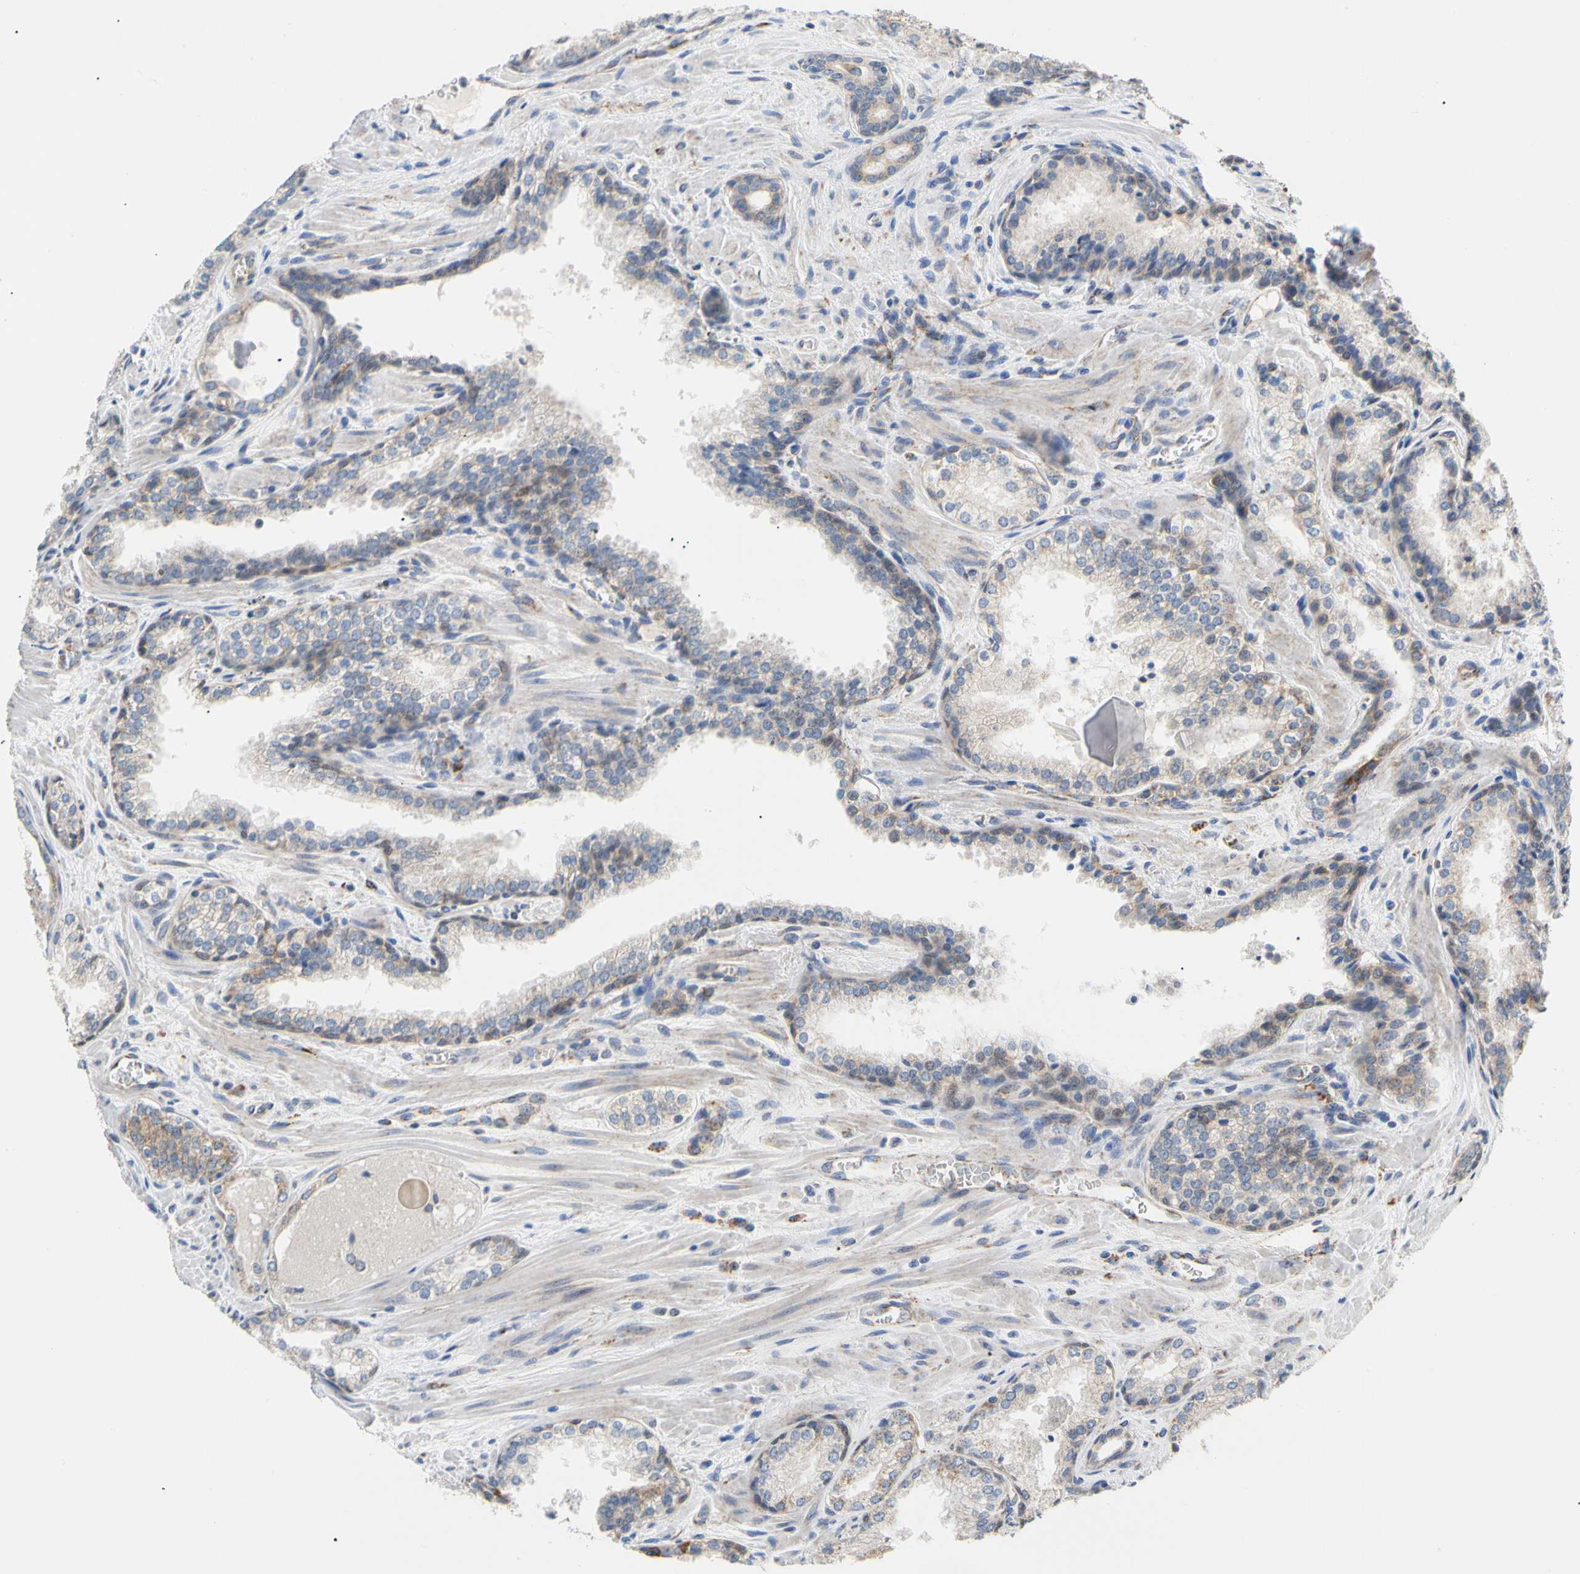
{"staining": {"intensity": "weak", "quantity": "25%-75%", "location": "cytoplasmic/membranous"}, "tissue": "prostate cancer", "cell_type": "Tumor cells", "image_type": "cancer", "snomed": [{"axis": "morphology", "description": "Adenocarcinoma, Low grade"}, {"axis": "topography", "description": "Prostate"}], "caption": "Protein positivity by immunohistochemistry shows weak cytoplasmic/membranous positivity in approximately 25%-75% of tumor cells in low-grade adenocarcinoma (prostate).", "gene": "ACAT1", "patient": {"sex": "male", "age": 60}}